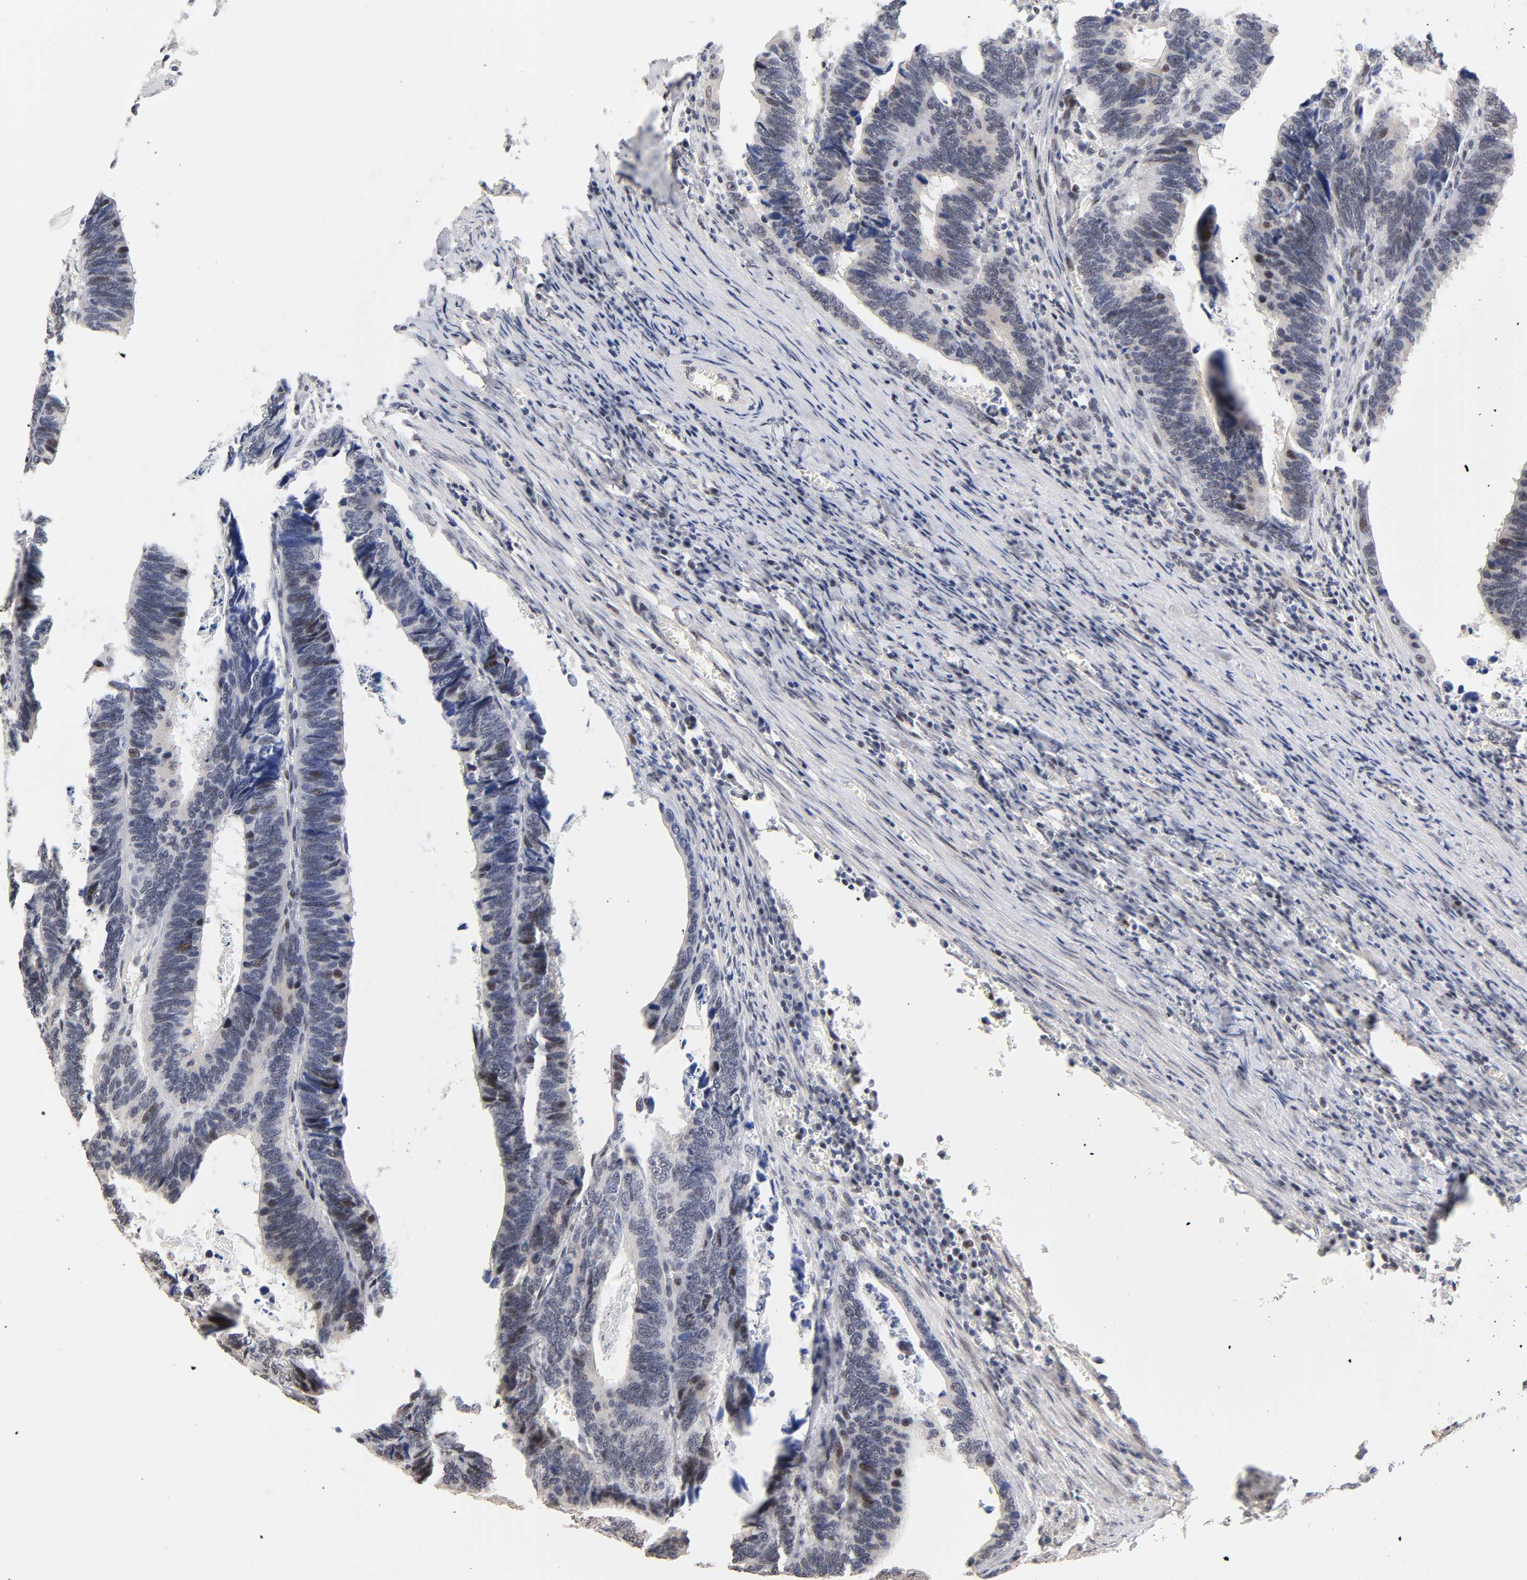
{"staining": {"intensity": "weak", "quantity": "<25%", "location": "nuclear"}, "tissue": "colorectal cancer", "cell_type": "Tumor cells", "image_type": "cancer", "snomed": [{"axis": "morphology", "description": "Adenocarcinoma, NOS"}, {"axis": "topography", "description": "Colon"}], "caption": "This is an immunohistochemistry (IHC) image of colorectal cancer. There is no staining in tumor cells.", "gene": "TP53RK", "patient": {"sex": "male", "age": 72}}